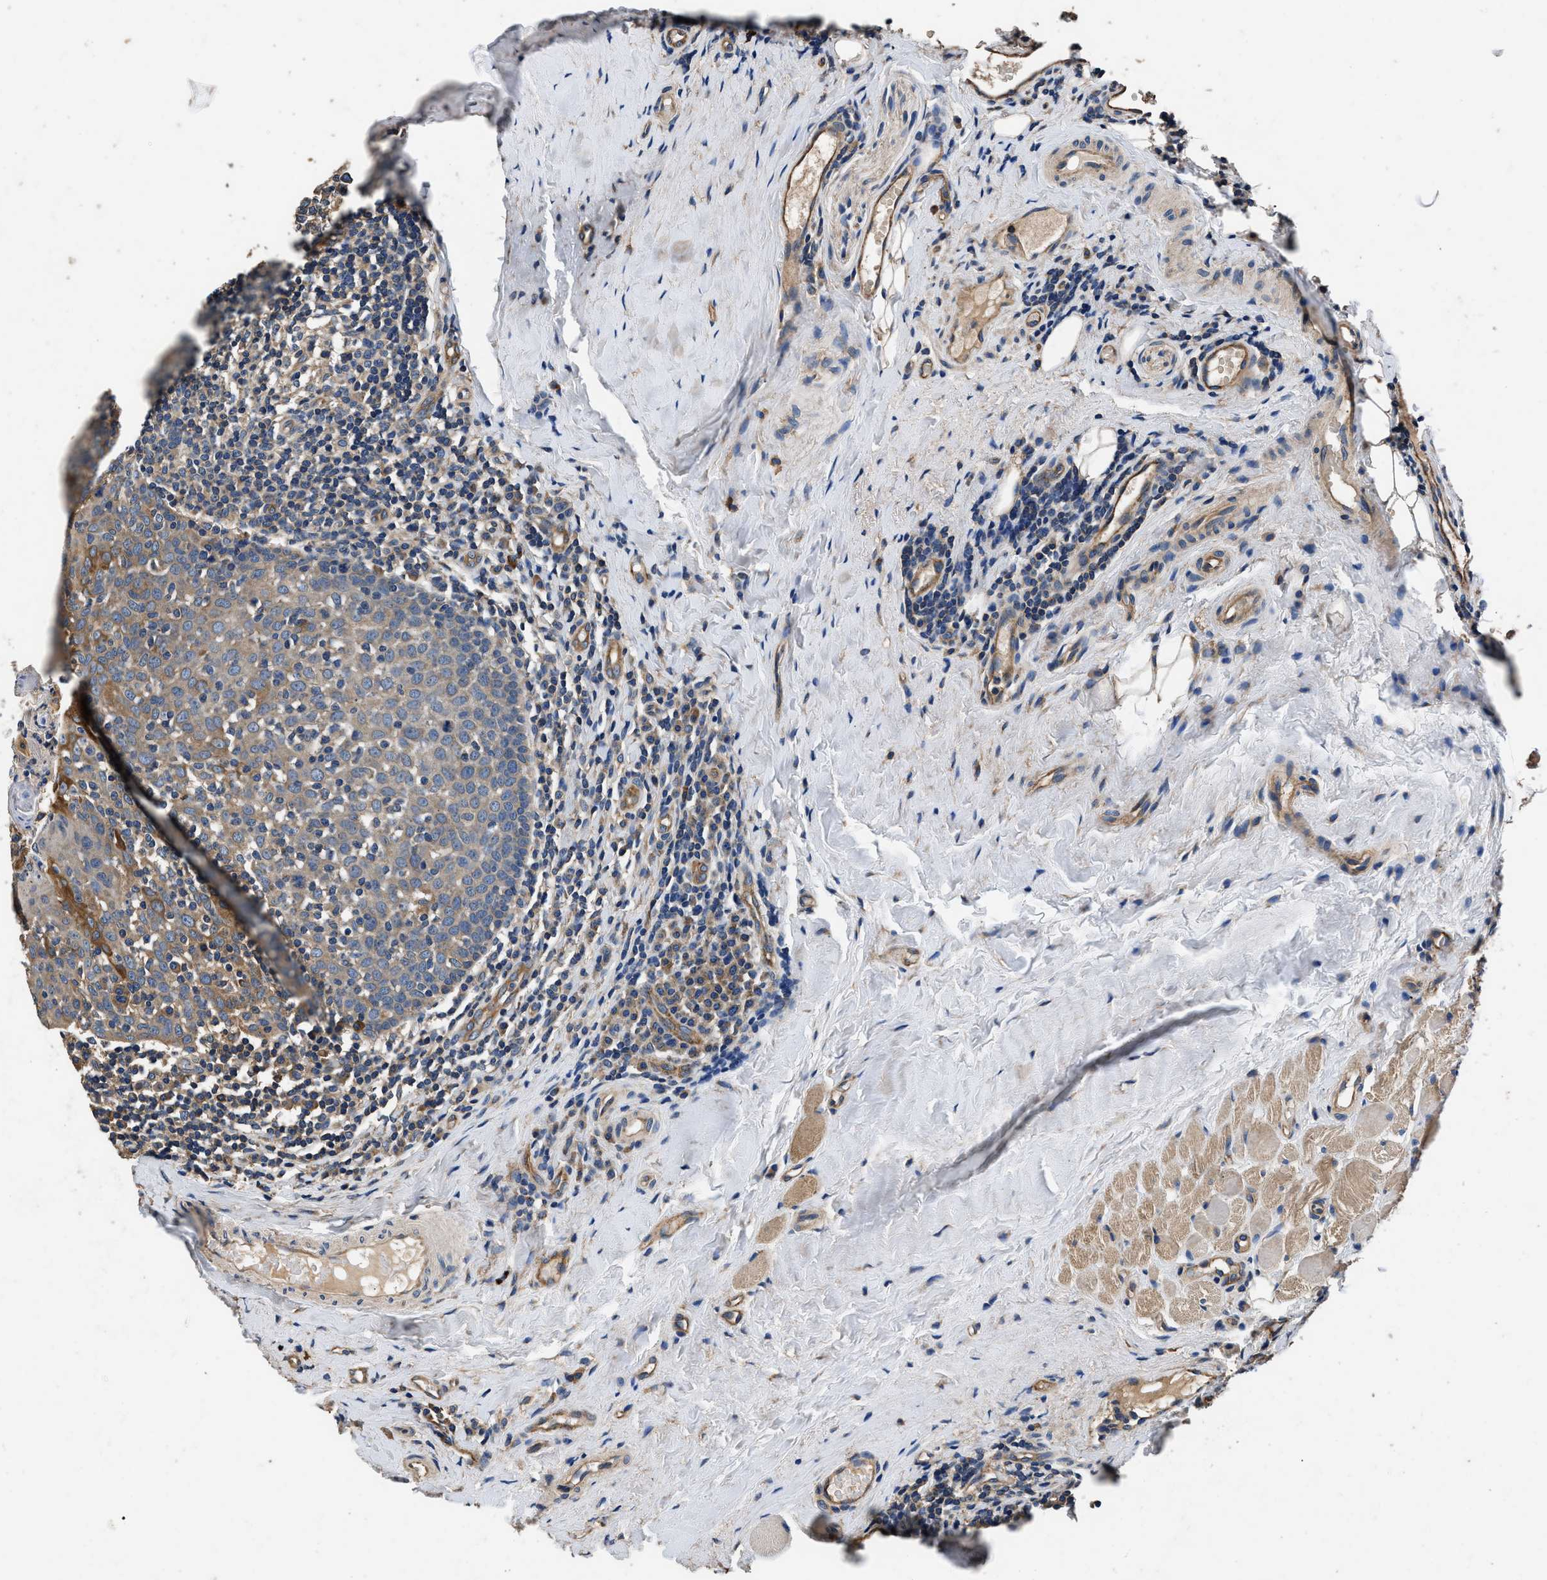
{"staining": {"intensity": "moderate", "quantity": "25%-75%", "location": "cytoplasmic/membranous"}, "tissue": "tonsil", "cell_type": "Germinal center cells", "image_type": "normal", "snomed": [{"axis": "morphology", "description": "Normal tissue, NOS"}, {"axis": "topography", "description": "Tonsil"}], "caption": "Immunohistochemical staining of unremarkable human tonsil exhibits medium levels of moderate cytoplasmic/membranous positivity in about 25%-75% of germinal center cells. Using DAB (brown) and hematoxylin (blue) stains, captured at high magnification using brightfield microscopy.", "gene": "DHRS7B", "patient": {"sex": "female", "age": 19}}